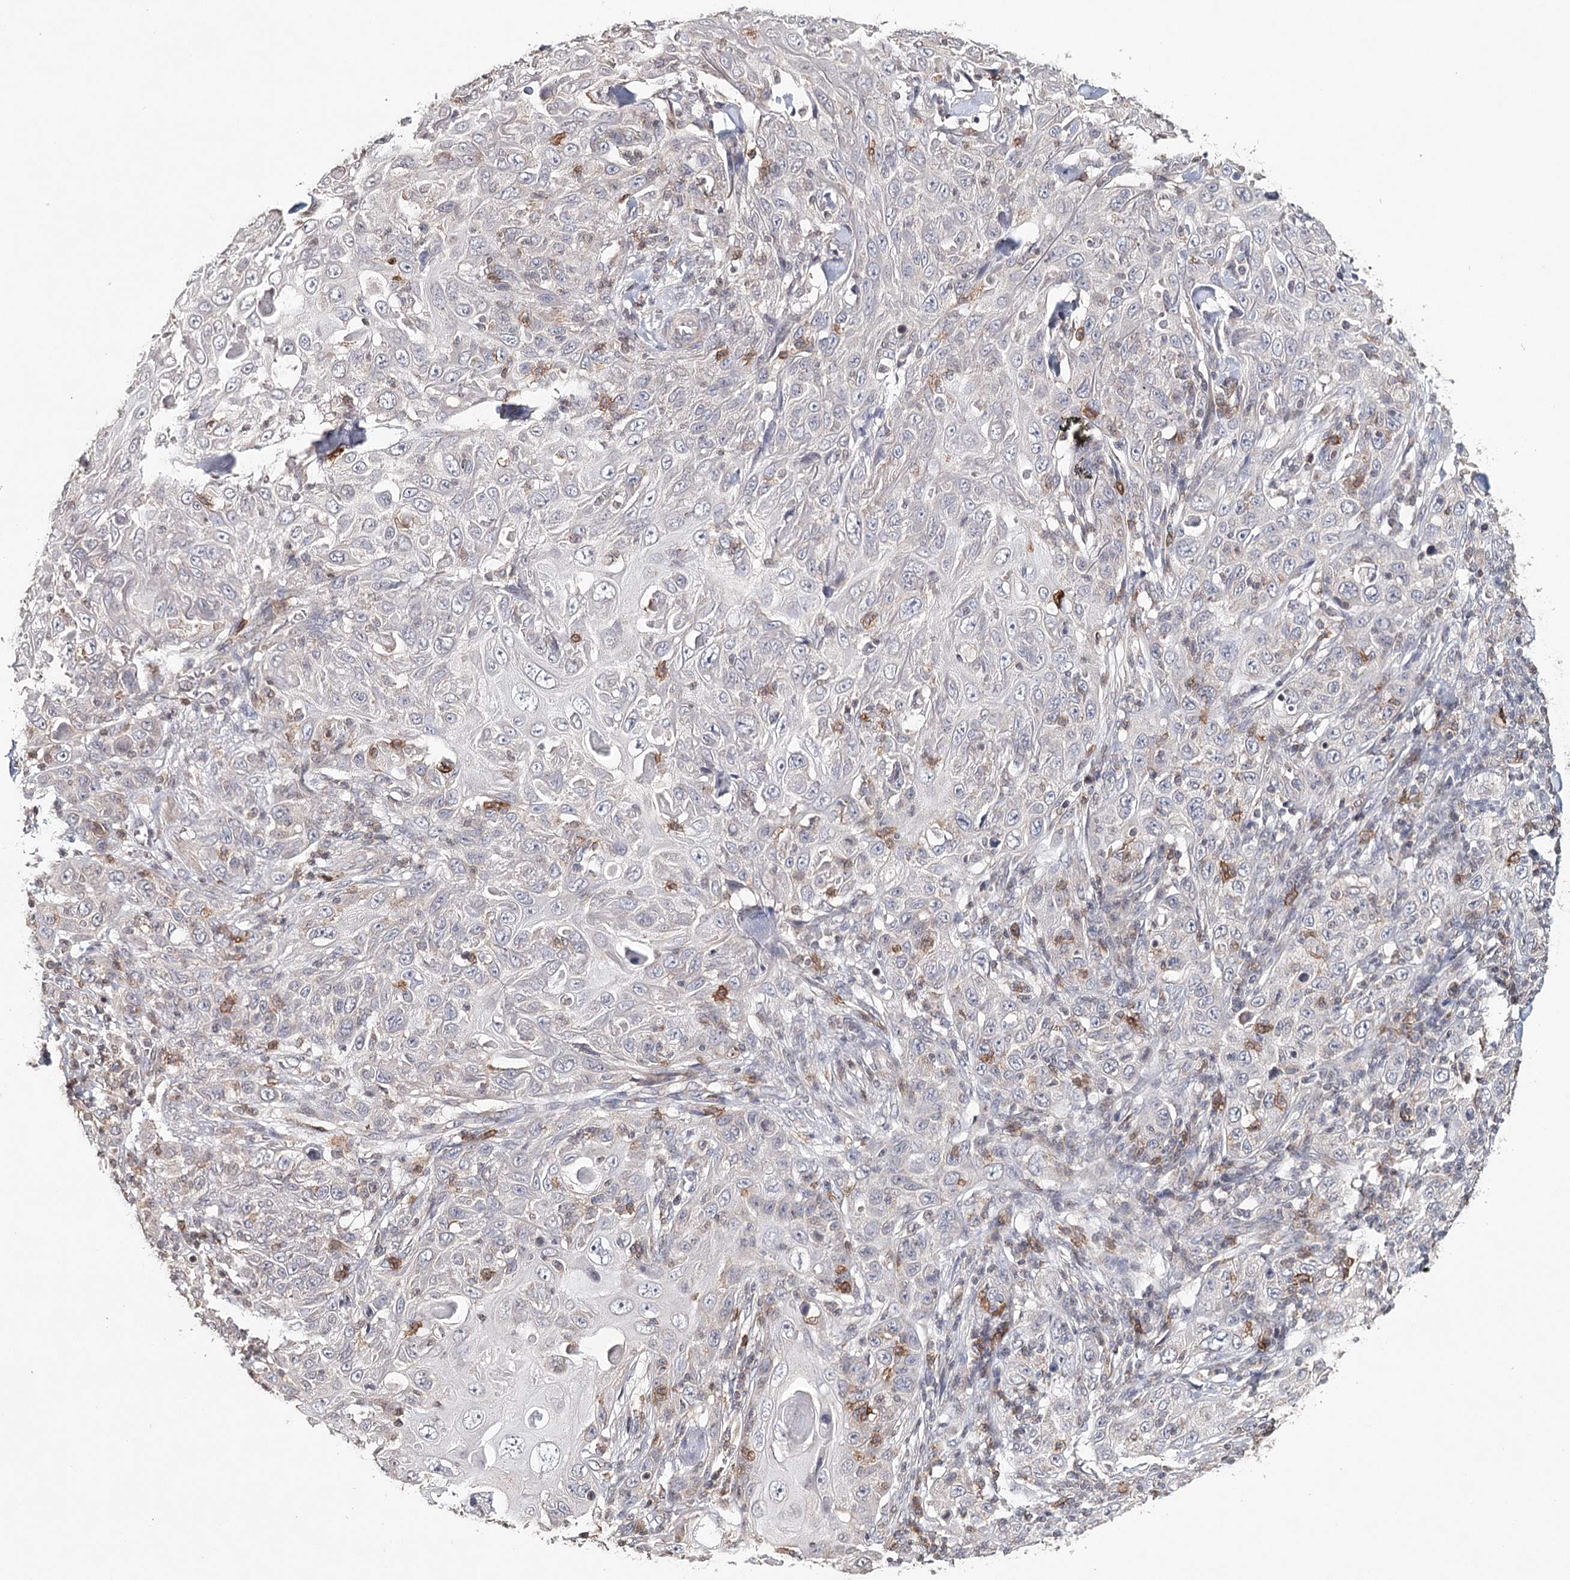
{"staining": {"intensity": "negative", "quantity": "none", "location": "none"}, "tissue": "skin cancer", "cell_type": "Tumor cells", "image_type": "cancer", "snomed": [{"axis": "morphology", "description": "Squamous cell carcinoma, NOS"}, {"axis": "topography", "description": "Skin"}], "caption": "Immunohistochemical staining of human skin squamous cell carcinoma exhibits no significant positivity in tumor cells. (DAB (3,3'-diaminobenzidine) IHC with hematoxylin counter stain).", "gene": "ICOS", "patient": {"sex": "female", "age": 88}}